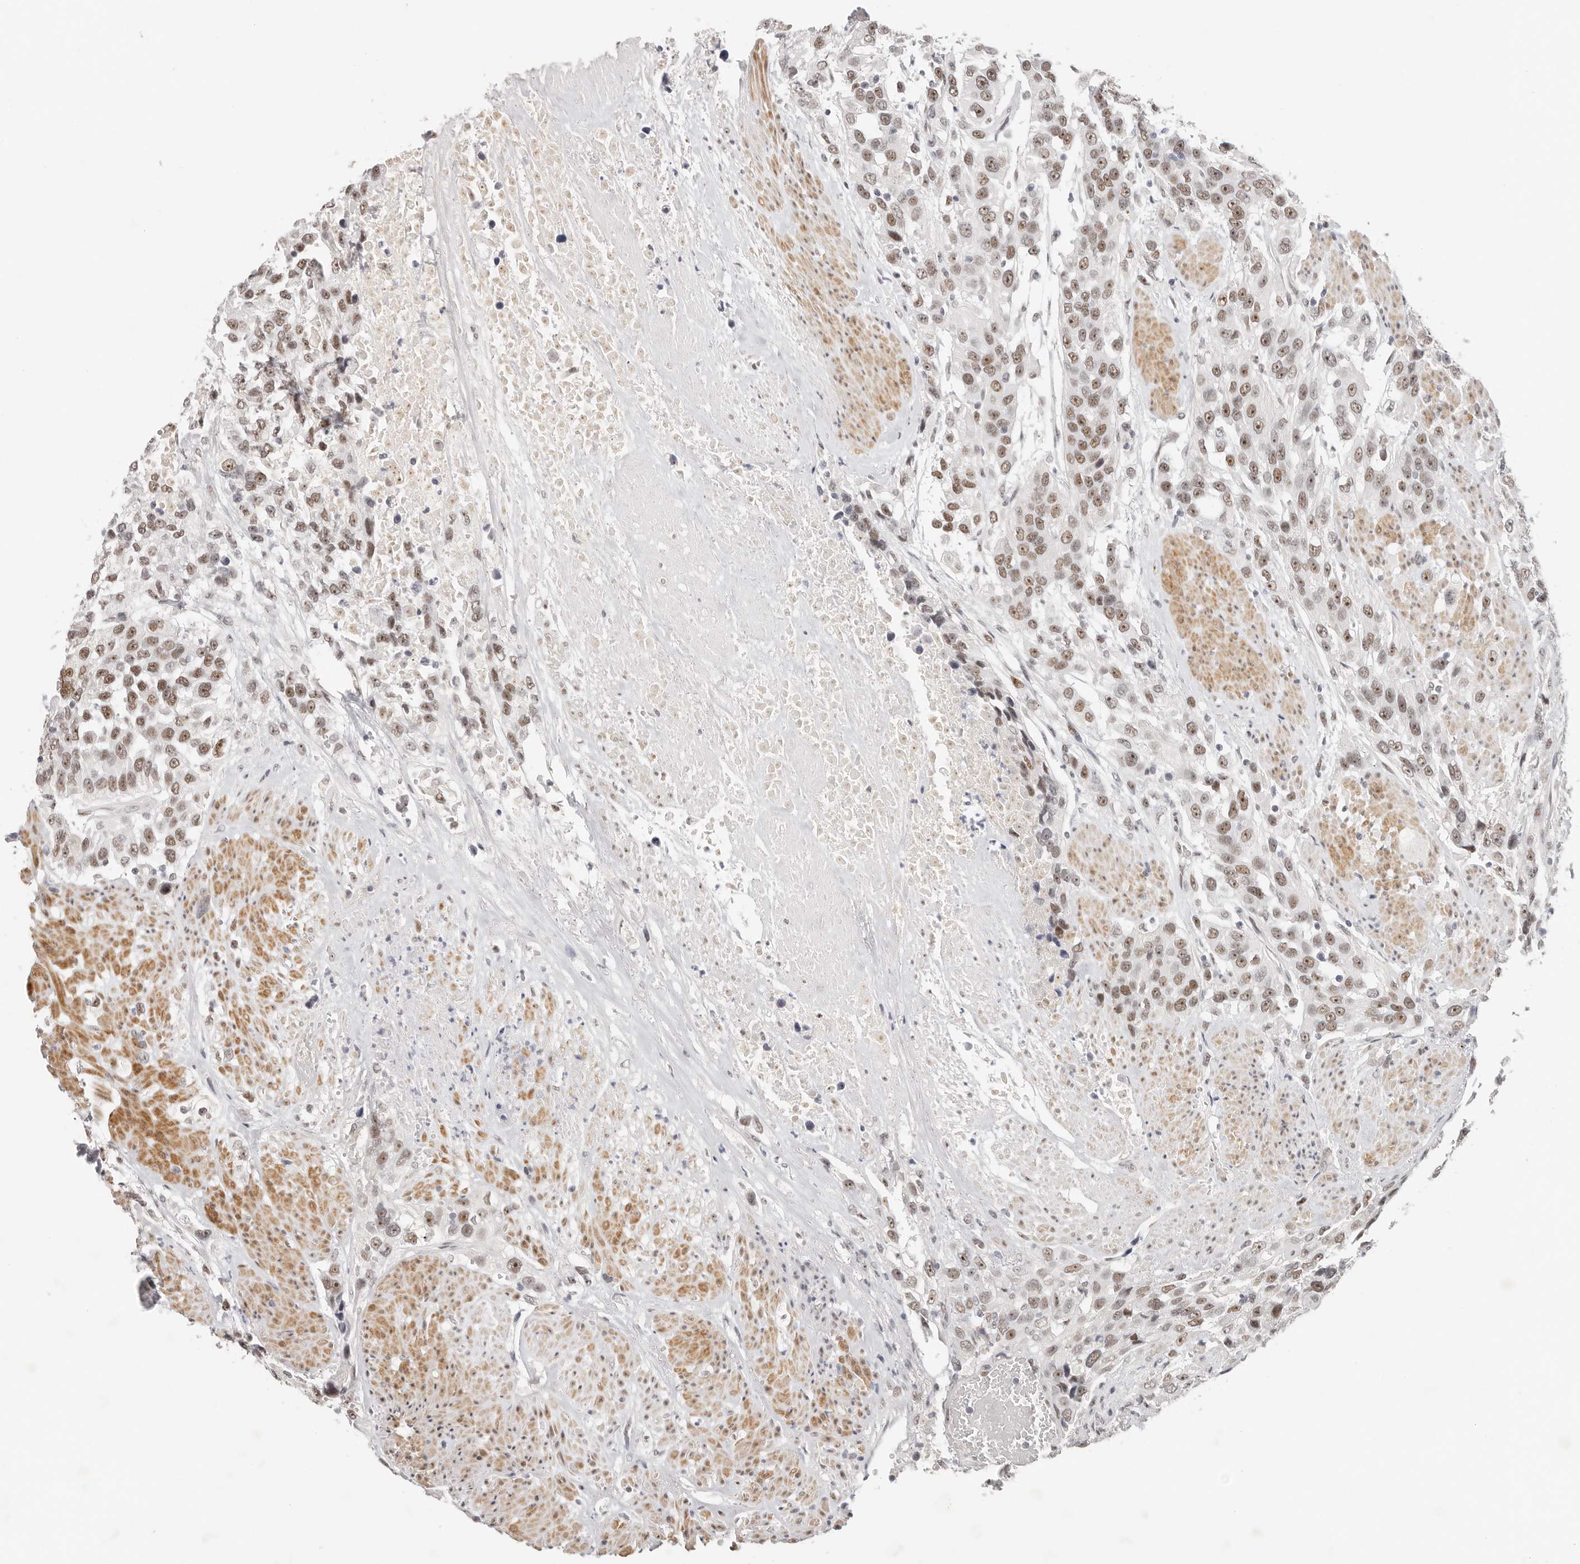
{"staining": {"intensity": "moderate", "quantity": ">75%", "location": "nuclear"}, "tissue": "urothelial cancer", "cell_type": "Tumor cells", "image_type": "cancer", "snomed": [{"axis": "morphology", "description": "Urothelial carcinoma, High grade"}, {"axis": "topography", "description": "Urinary bladder"}], "caption": "Tumor cells display medium levels of moderate nuclear expression in approximately >75% of cells in human urothelial cancer.", "gene": "LARP7", "patient": {"sex": "female", "age": 80}}